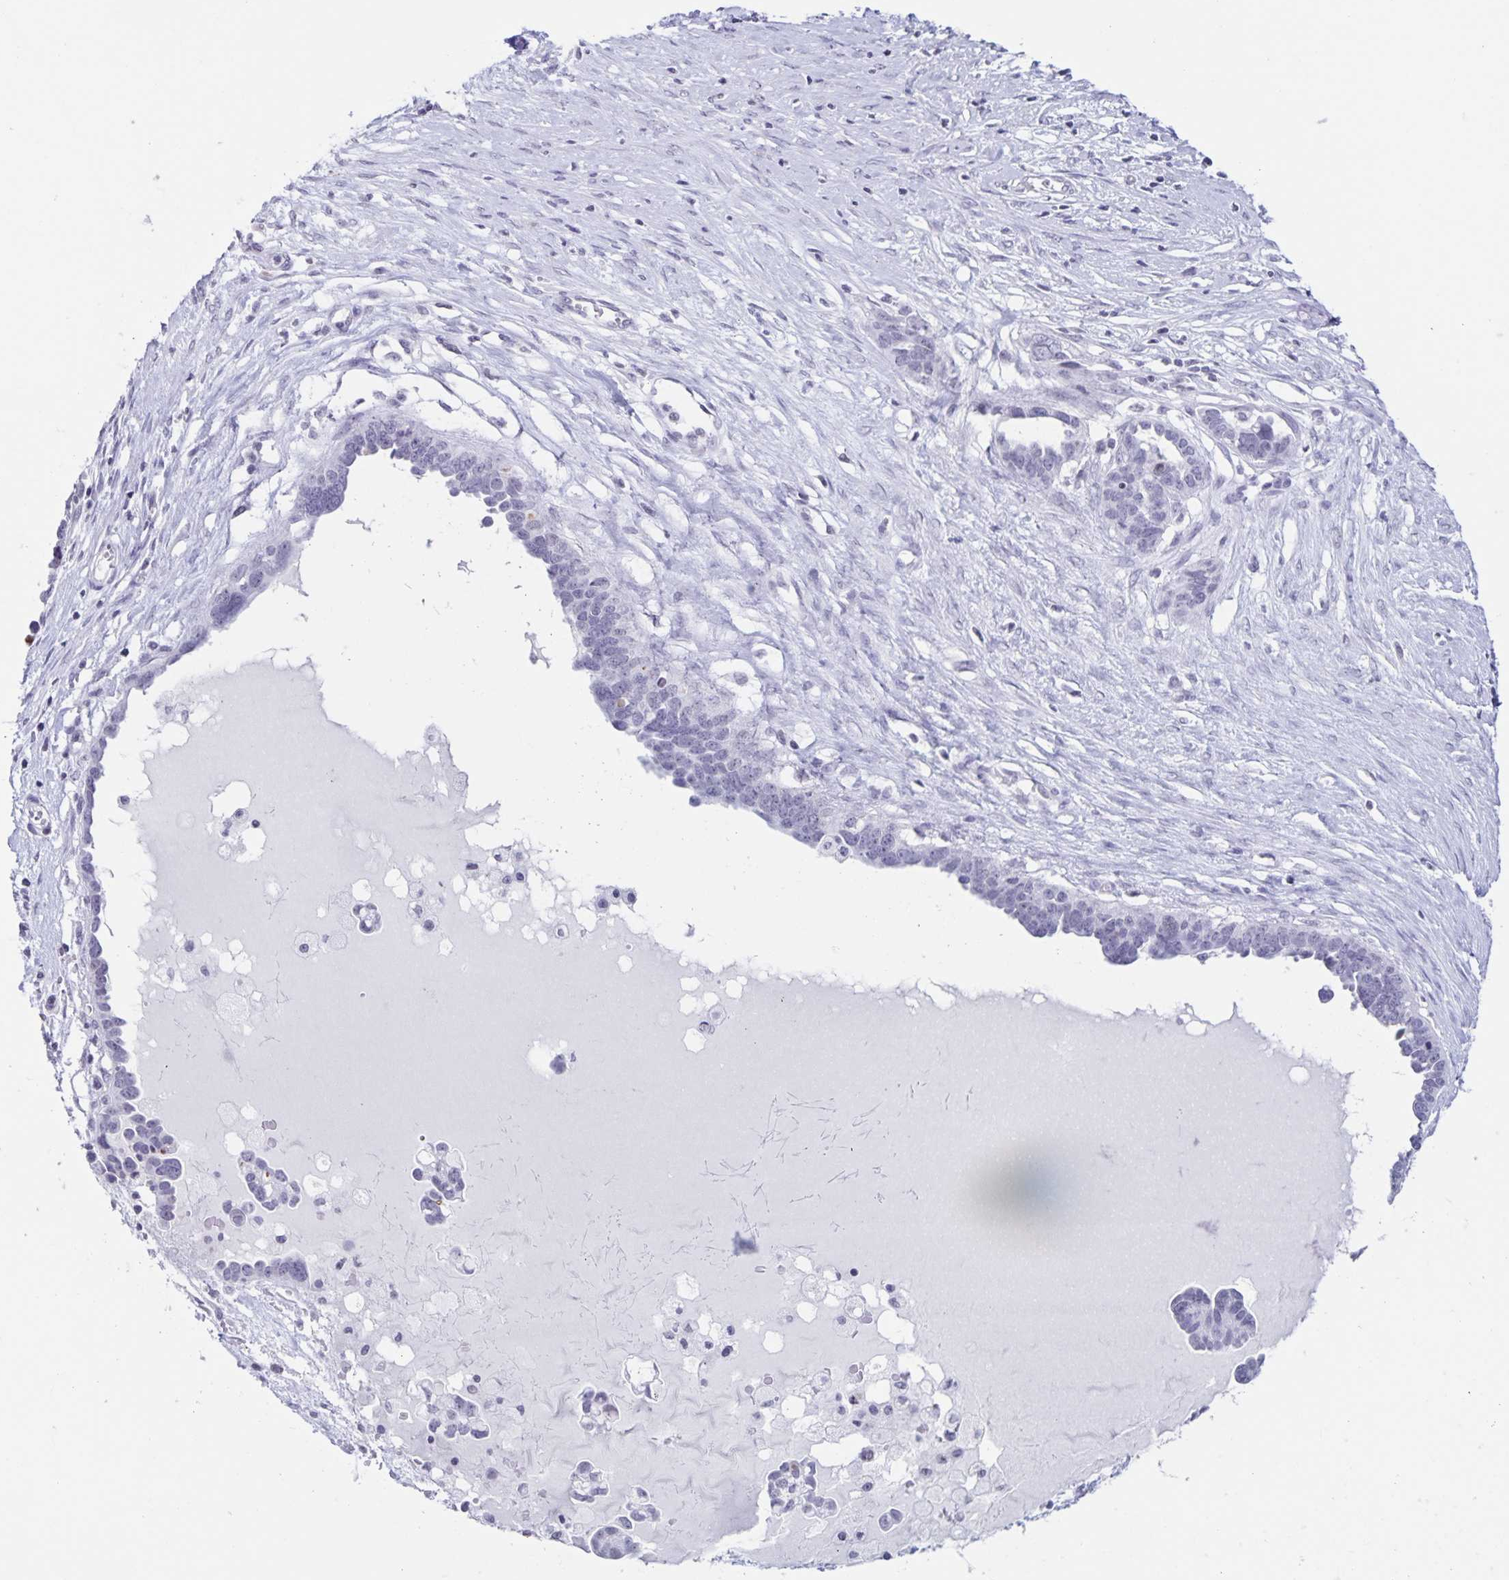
{"staining": {"intensity": "negative", "quantity": "none", "location": "none"}, "tissue": "ovarian cancer", "cell_type": "Tumor cells", "image_type": "cancer", "snomed": [{"axis": "morphology", "description": "Cystadenocarcinoma, serous, NOS"}, {"axis": "topography", "description": "Ovary"}], "caption": "Ovarian cancer was stained to show a protein in brown. There is no significant positivity in tumor cells.", "gene": "LCE6A", "patient": {"sex": "female", "age": 54}}